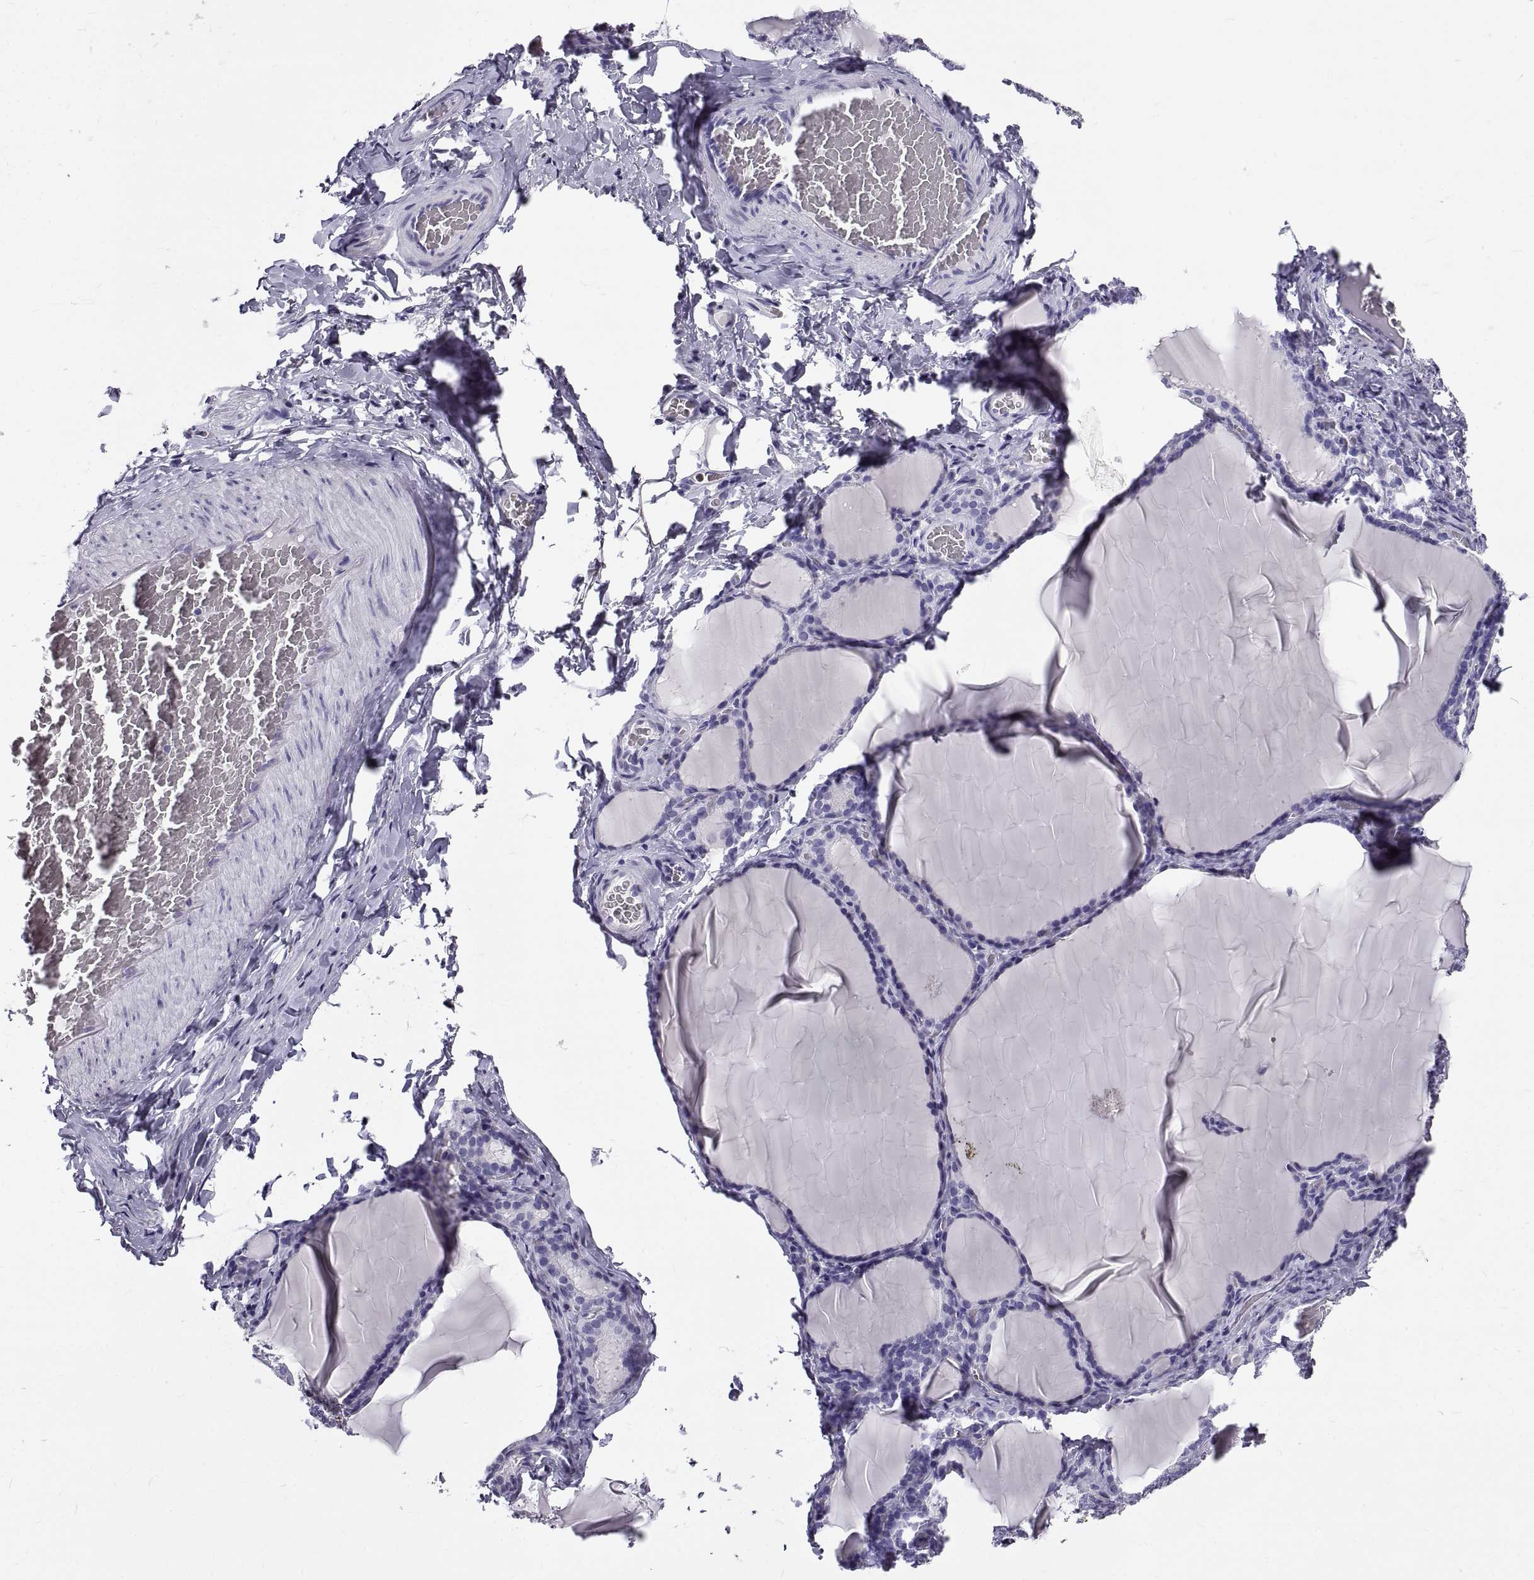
{"staining": {"intensity": "negative", "quantity": "none", "location": "none"}, "tissue": "thyroid gland", "cell_type": "Glandular cells", "image_type": "normal", "snomed": [{"axis": "morphology", "description": "Normal tissue, NOS"}, {"axis": "morphology", "description": "Hyperplasia, NOS"}, {"axis": "topography", "description": "Thyroid gland"}], "caption": "High power microscopy micrograph of an immunohistochemistry image of normal thyroid gland, revealing no significant staining in glandular cells. (Stains: DAB (3,3'-diaminobenzidine) IHC with hematoxylin counter stain, Microscopy: brightfield microscopy at high magnification).", "gene": "GNG12", "patient": {"sex": "female", "age": 27}}